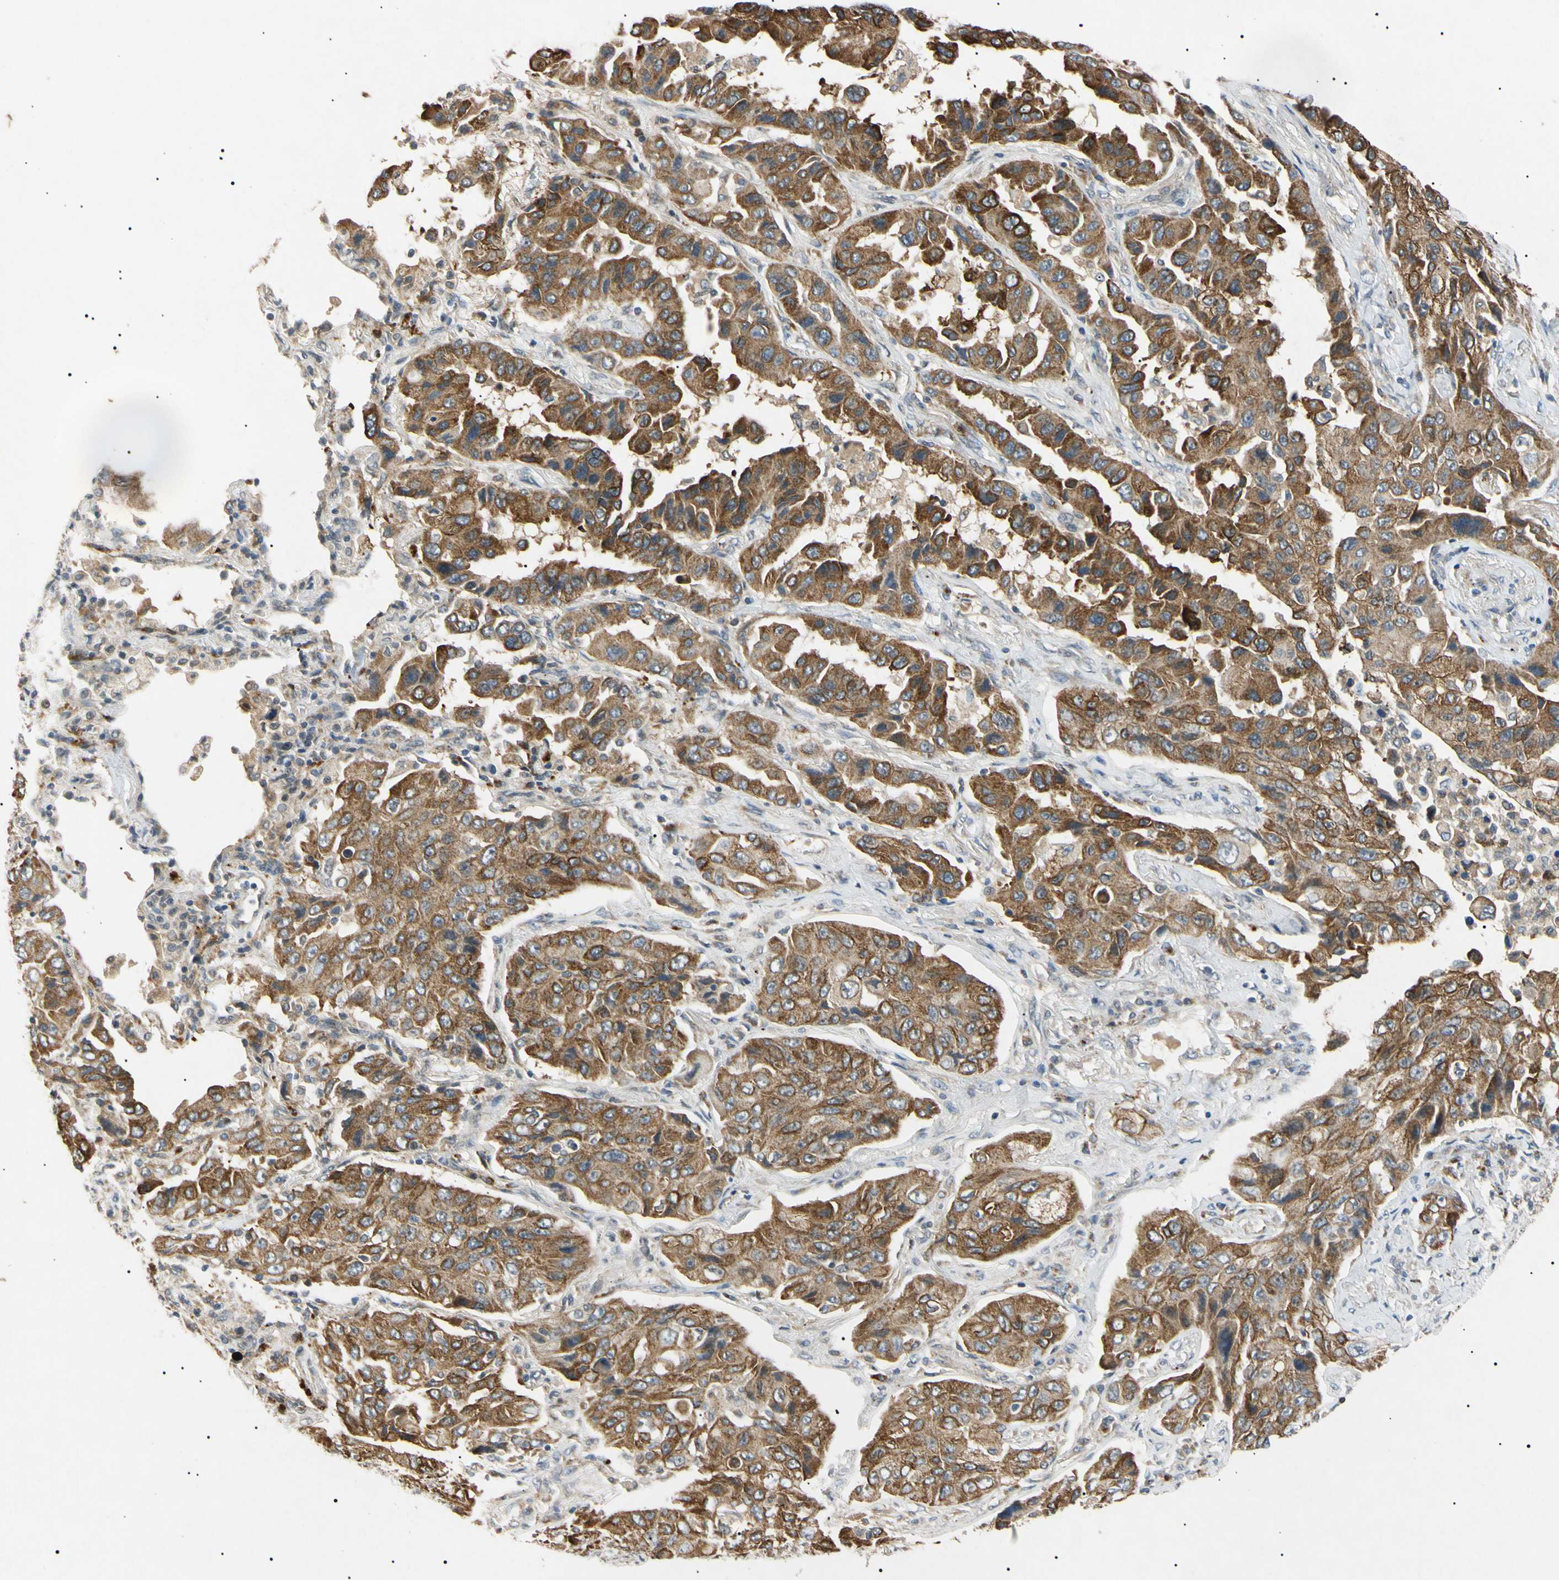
{"staining": {"intensity": "moderate", "quantity": ">75%", "location": "cytoplasmic/membranous"}, "tissue": "lung cancer", "cell_type": "Tumor cells", "image_type": "cancer", "snomed": [{"axis": "morphology", "description": "Adenocarcinoma, NOS"}, {"axis": "topography", "description": "Lung"}], "caption": "DAB immunohistochemical staining of human lung cancer exhibits moderate cytoplasmic/membranous protein expression in approximately >75% of tumor cells. Using DAB (brown) and hematoxylin (blue) stains, captured at high magnification using brightfield microscopy.", "gene": "TUBB4A", "patient": {"sex": "female", "age": 65}}